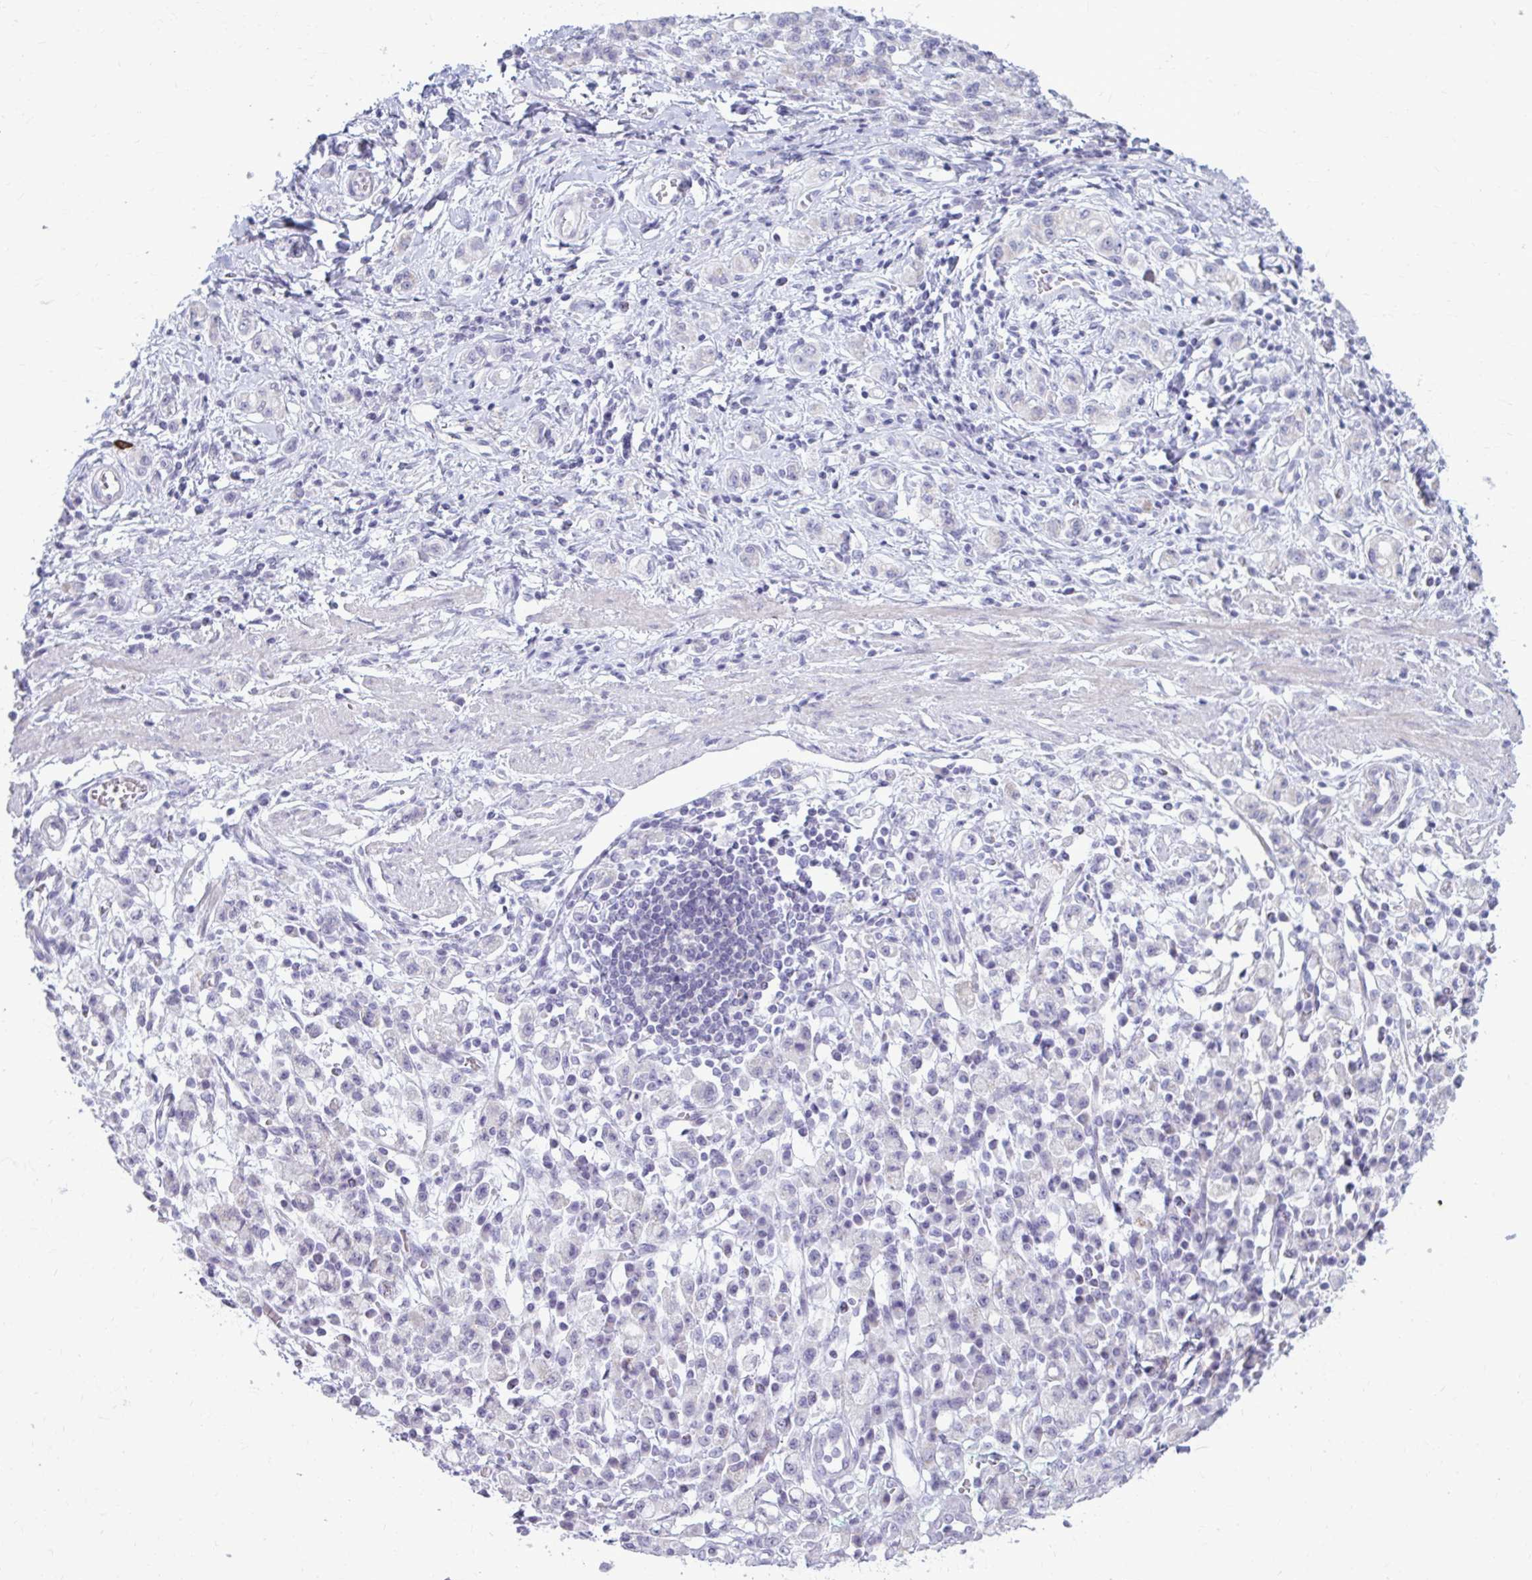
{"staining": {"intensity": "negative", "quantity": "none", "location": "none"}, "tissue": "stomach cancer", "cell_type": "Tumor cells", "image_type": "cancer", "snomed": [{"axis": "morphology", "description": "Adenocarcinoma, NOS"}, {"axis": "topography", "description": "Stomach"}], "caption": "Stomach adenocarcinoma was stained to show a protein in brown. There is no significant positivity in tumor cells.", "gene": "MSMO1", "patient": {"sex": "male", "age": 77}}